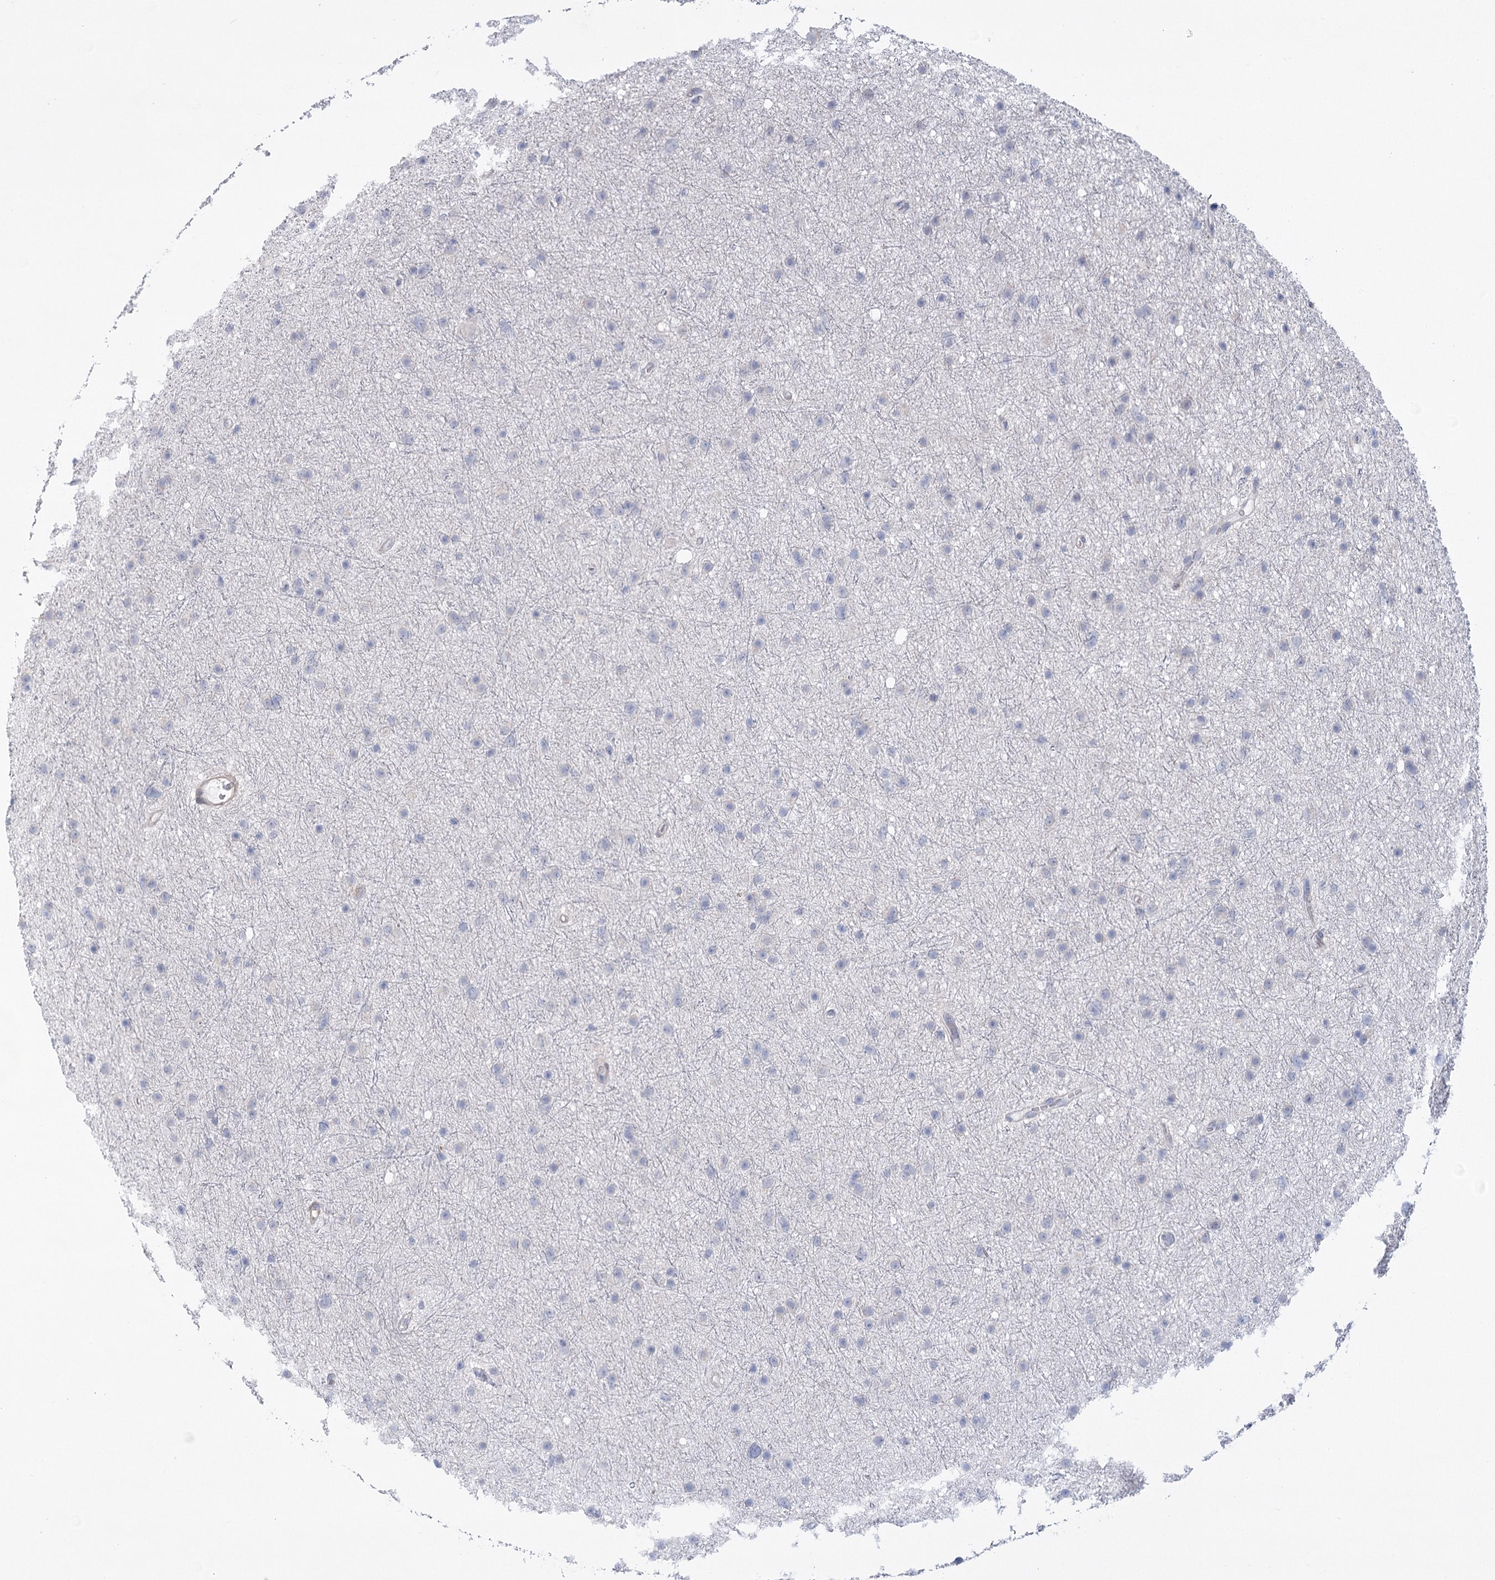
{"staining": {"intensity": "negative", "quantity": "none", "location": "none"}, "tissue": "glioma", "cell_type": "Tumor cells", "image_type": "cancer", "snomed": [{"axis": "morphology", "description": "Glioma, malignant, Low grade"}, {"axis": "topography", "description": "Cerebral cortex"}], "caption": "Photomicrograph shows no protein staining in tumor cells of malignant glioma (low-grade) tissue. The staining is performed using DAB (3,3'-diaminobenzidine) brown chromogen with nuclei counter-stained in using hematoxylin.", "gene": "NCKAP5", "patient": {"sex": "female", "age": 39}}